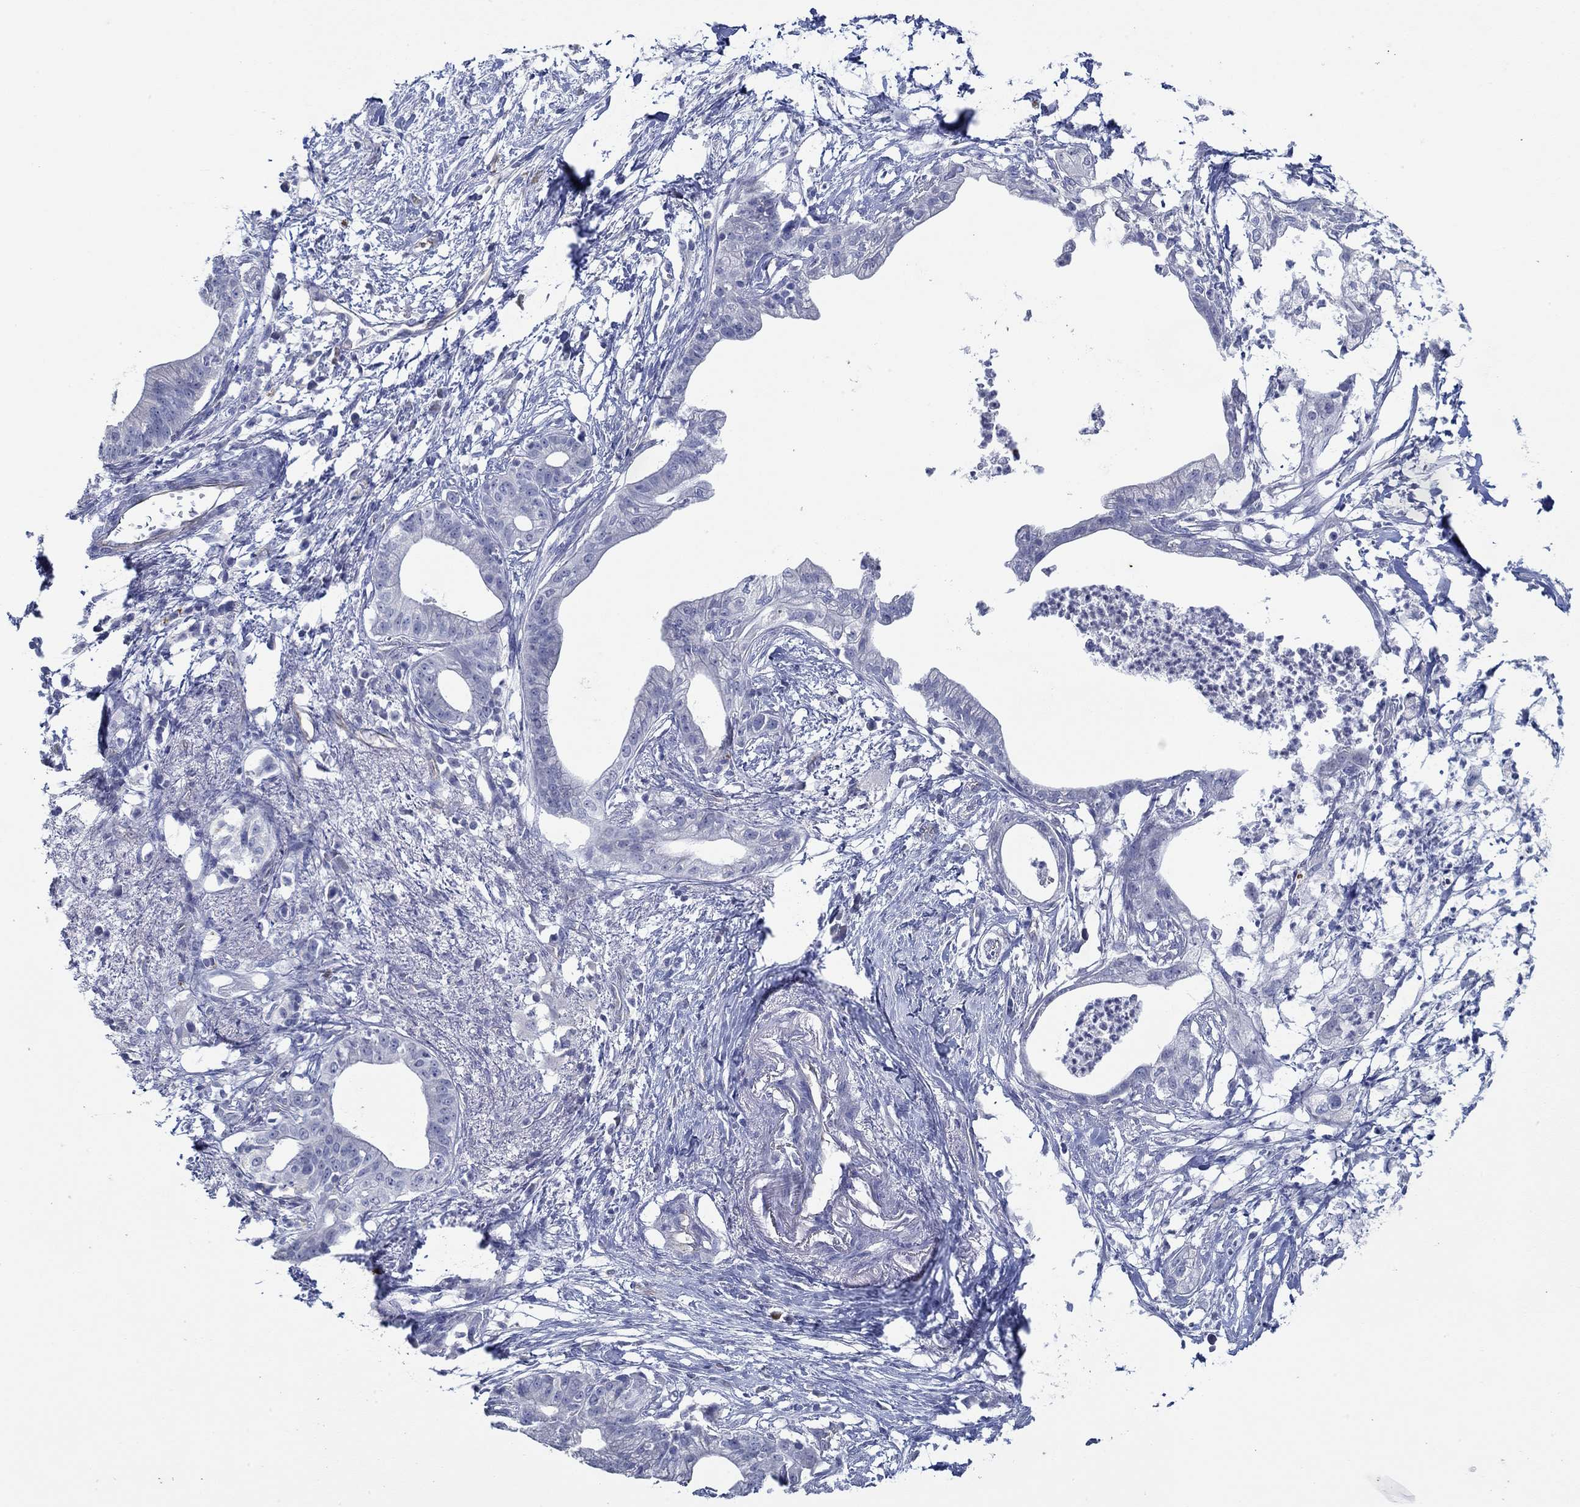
{"staining": {"intensity": "negative", "quantity": "none", "location": "none"}, "tissue": "pancreatic cancer", "cell_type": "Tumor cells", "image_type": "cancer", "snomed": [{"axis": "morphology", "description": "Normal tissue, NOS"}, {"axis": "morphology", "description": "Adenocarcinoma, NOS"}, {"axis": "topography", "description": "Pancreas"}], "caption": "Human pancreatic adenocarcinoma stained for a protein using immunohistochemistry displays no positivity in tumor cells.", "gene": "GJA5", "patient": {"sex": "female", "age": 58}}